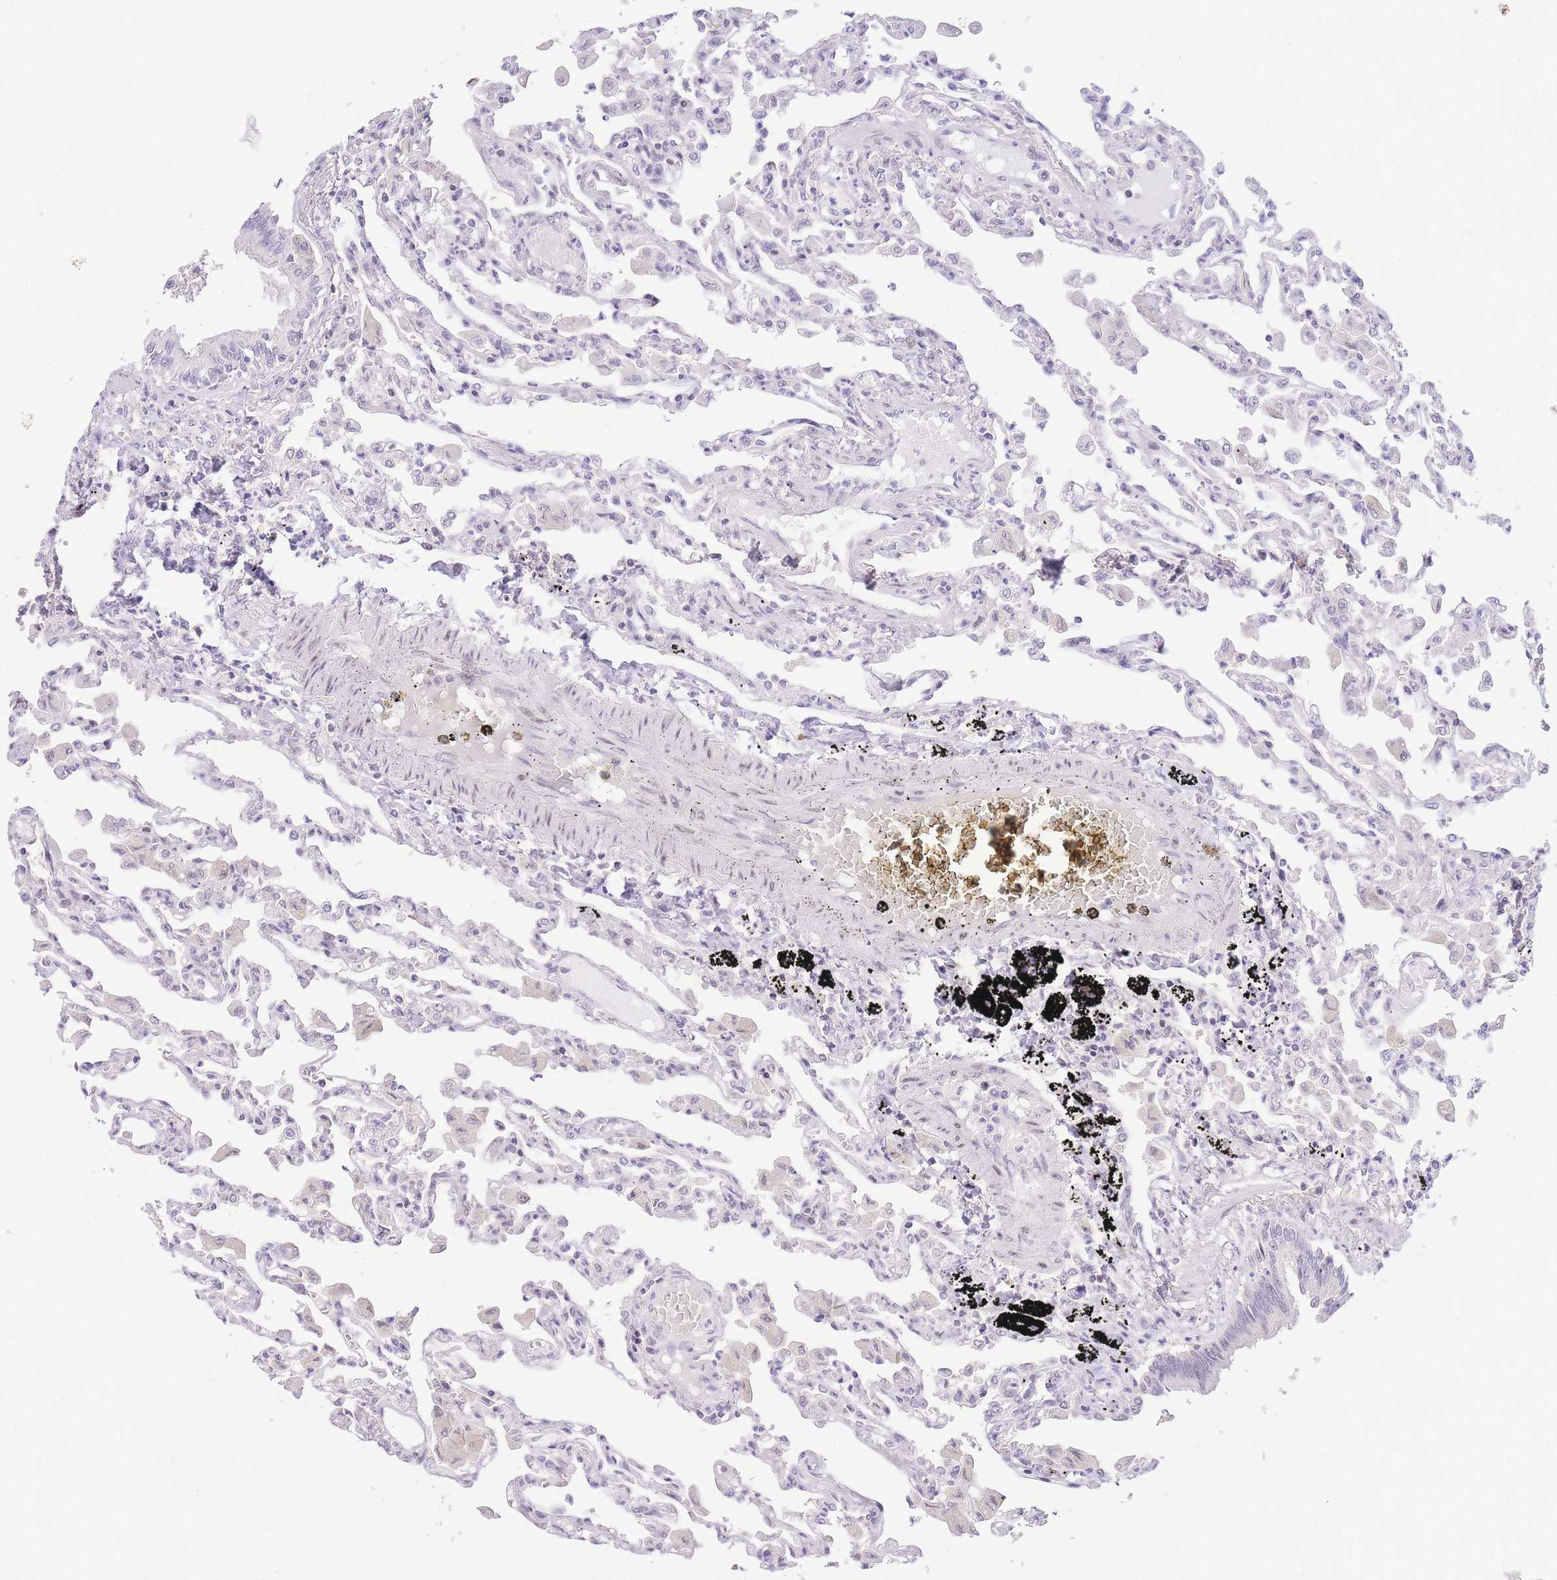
{"staining": {"intensity": "negative", "quantity": "none", "location": "none"}, "tissue": "lung", "cell_type": "Alveolar cells", "image_type": "normal", "snomed": [{"axis": "morphology", "description": "Normal tissue, NOS"}, {"axis": "topography", "description": "Bronchus"}, {"axis": "topography", "description": "Lung"}], "caption": "Immunohistochemistry image of benign lung: lung stained with DAB (3,3'-diaminobenzidine) exhibits no significant protein staining in alveolar cells. (DAB (3,3'-diaminobenzidine) IHC, high magnification).", "gene": "STK39", "patient": {"sex": "female", "age": 49}}